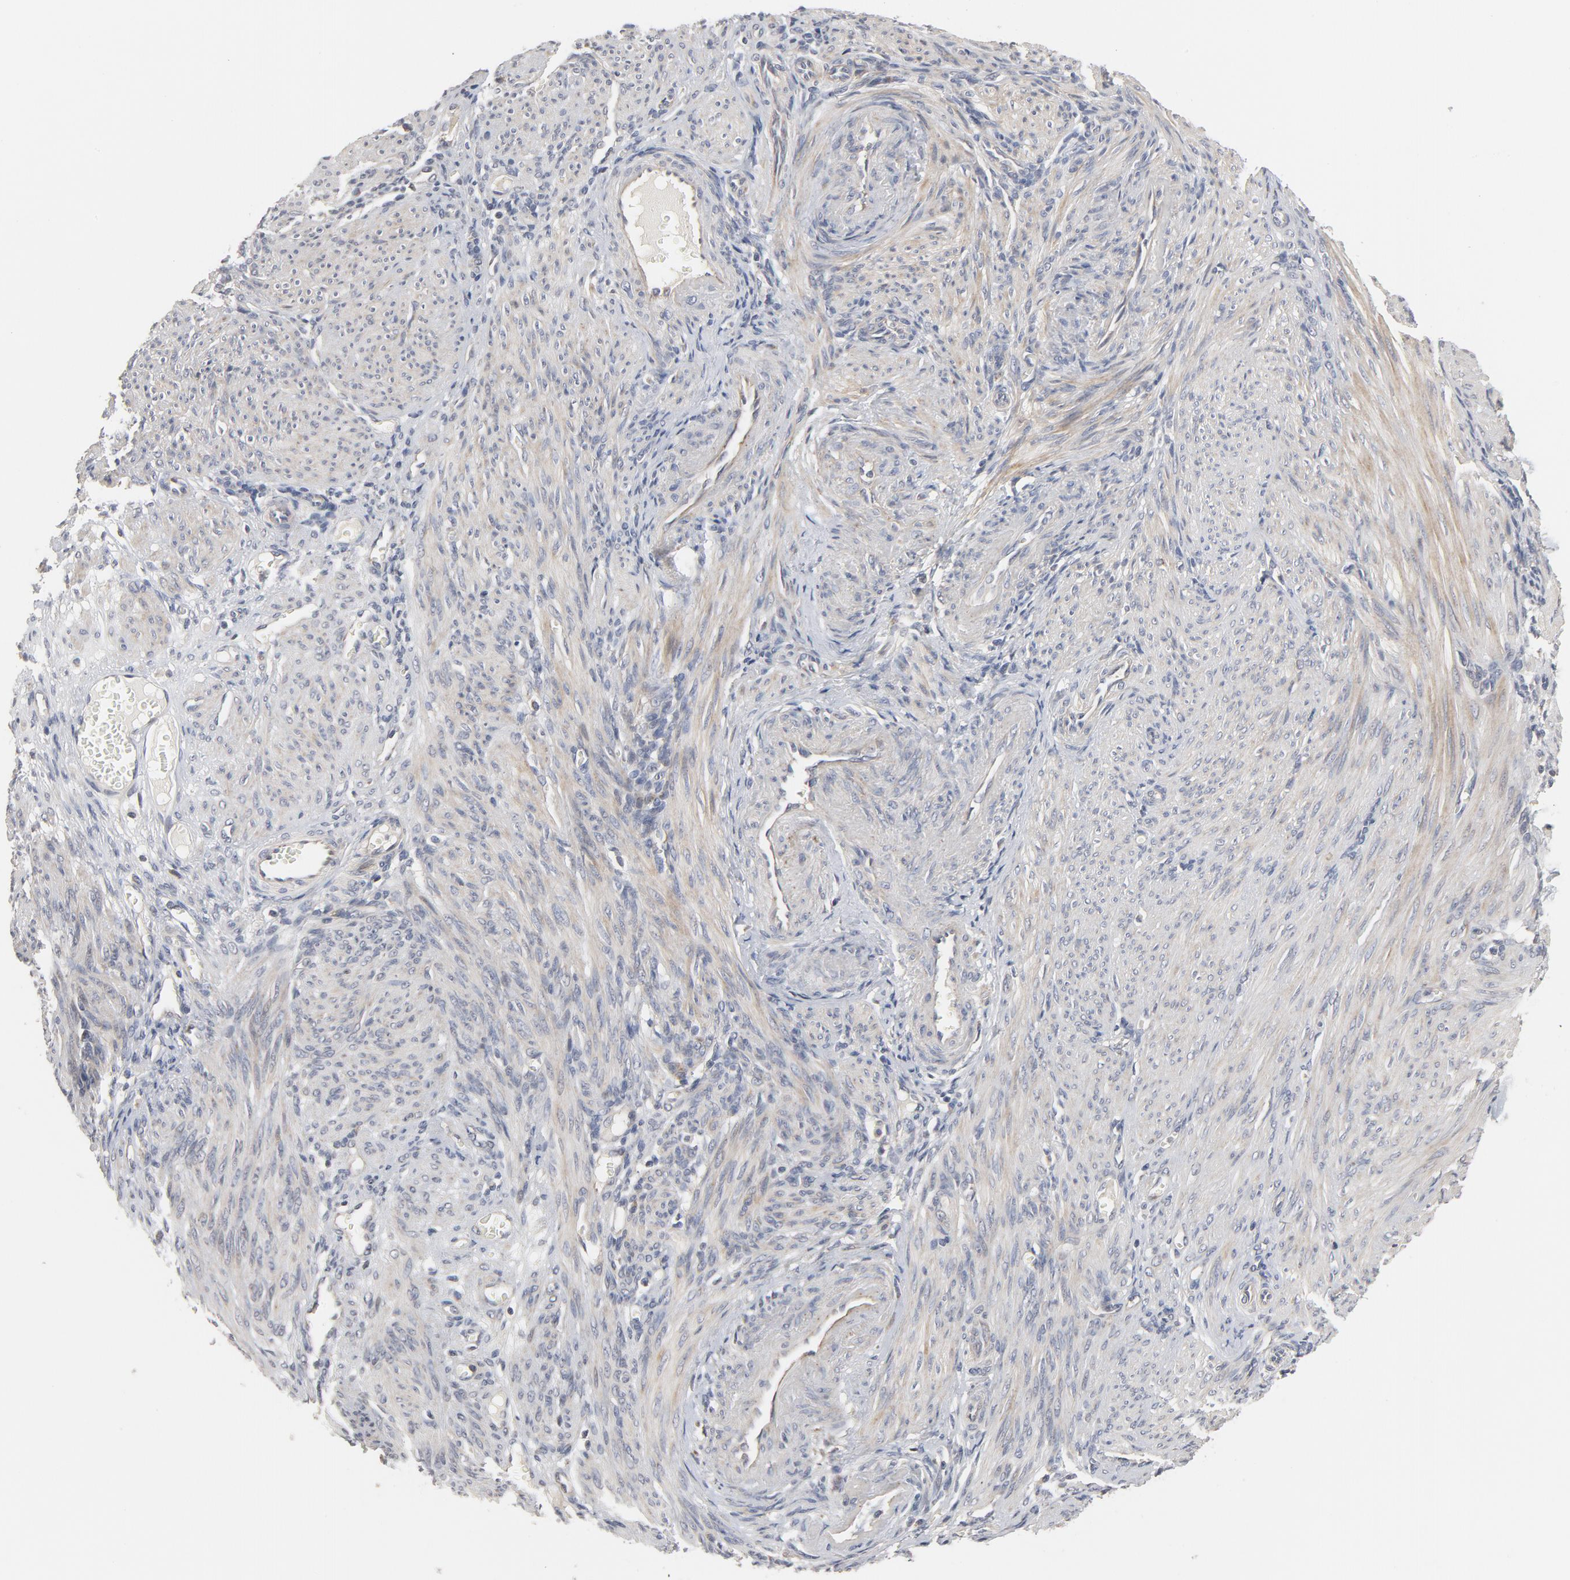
{"staining": {"intensity": "weak", "quantity": "<25%", "location": "cytoplasmic/membranous"}, "tissue": "endometrium", "cell_type": "Cells in endometrial stroma", "image_type": "normal", "snomed": [{"axis": "morphology", "description": "Normal tissue, NOS"}, {"axis": "topography", "description": "Endometrium"}], "caption": "A photomicrograph of human endometrium is negative for staining in cells in endometrial stroma.", "gene": "PPP1R1B", "patient": {"sex": "female", "age": 72}}